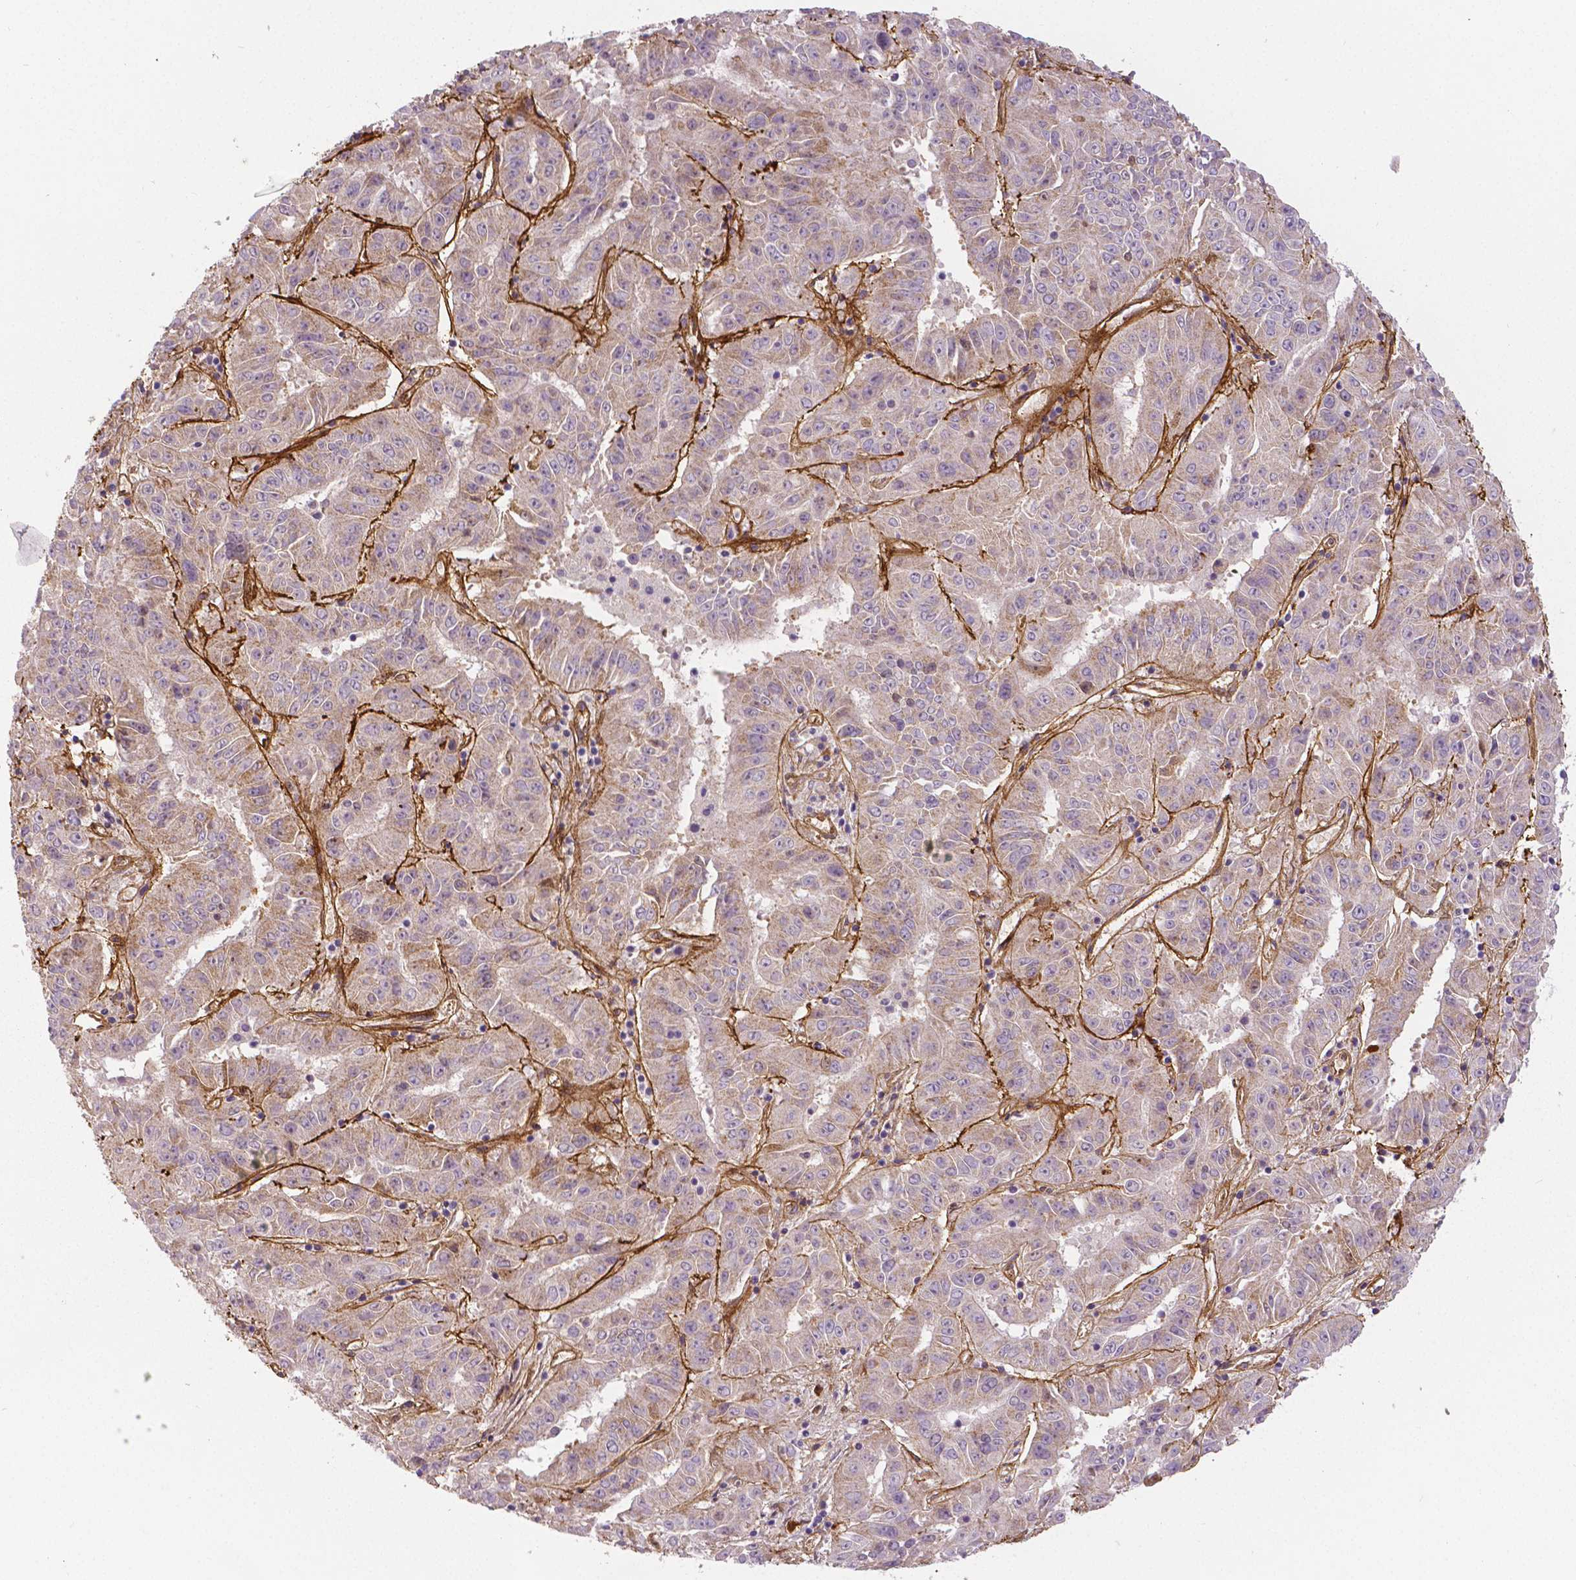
{"staining": {"intensity": "weak", "quantity": "<25%", "location": "cytoplasmic/membranous"}, "tissue": "pancreatic cancer", "cell_type": "Tumor cells", "image_type": "cancer", "snomed": [{"axis": "morphology", "description": "Adenocarcinoma, NOS"}, {"axis": "topography", "description": "Pancreas"}], "caption": "Image shows no significant protein expression in tumor cells of pancreatic adenocarcinoma. Nuclei are stained in blue.", "gene": "FLT1", "patient": {"sex": "male", "age": 63}}